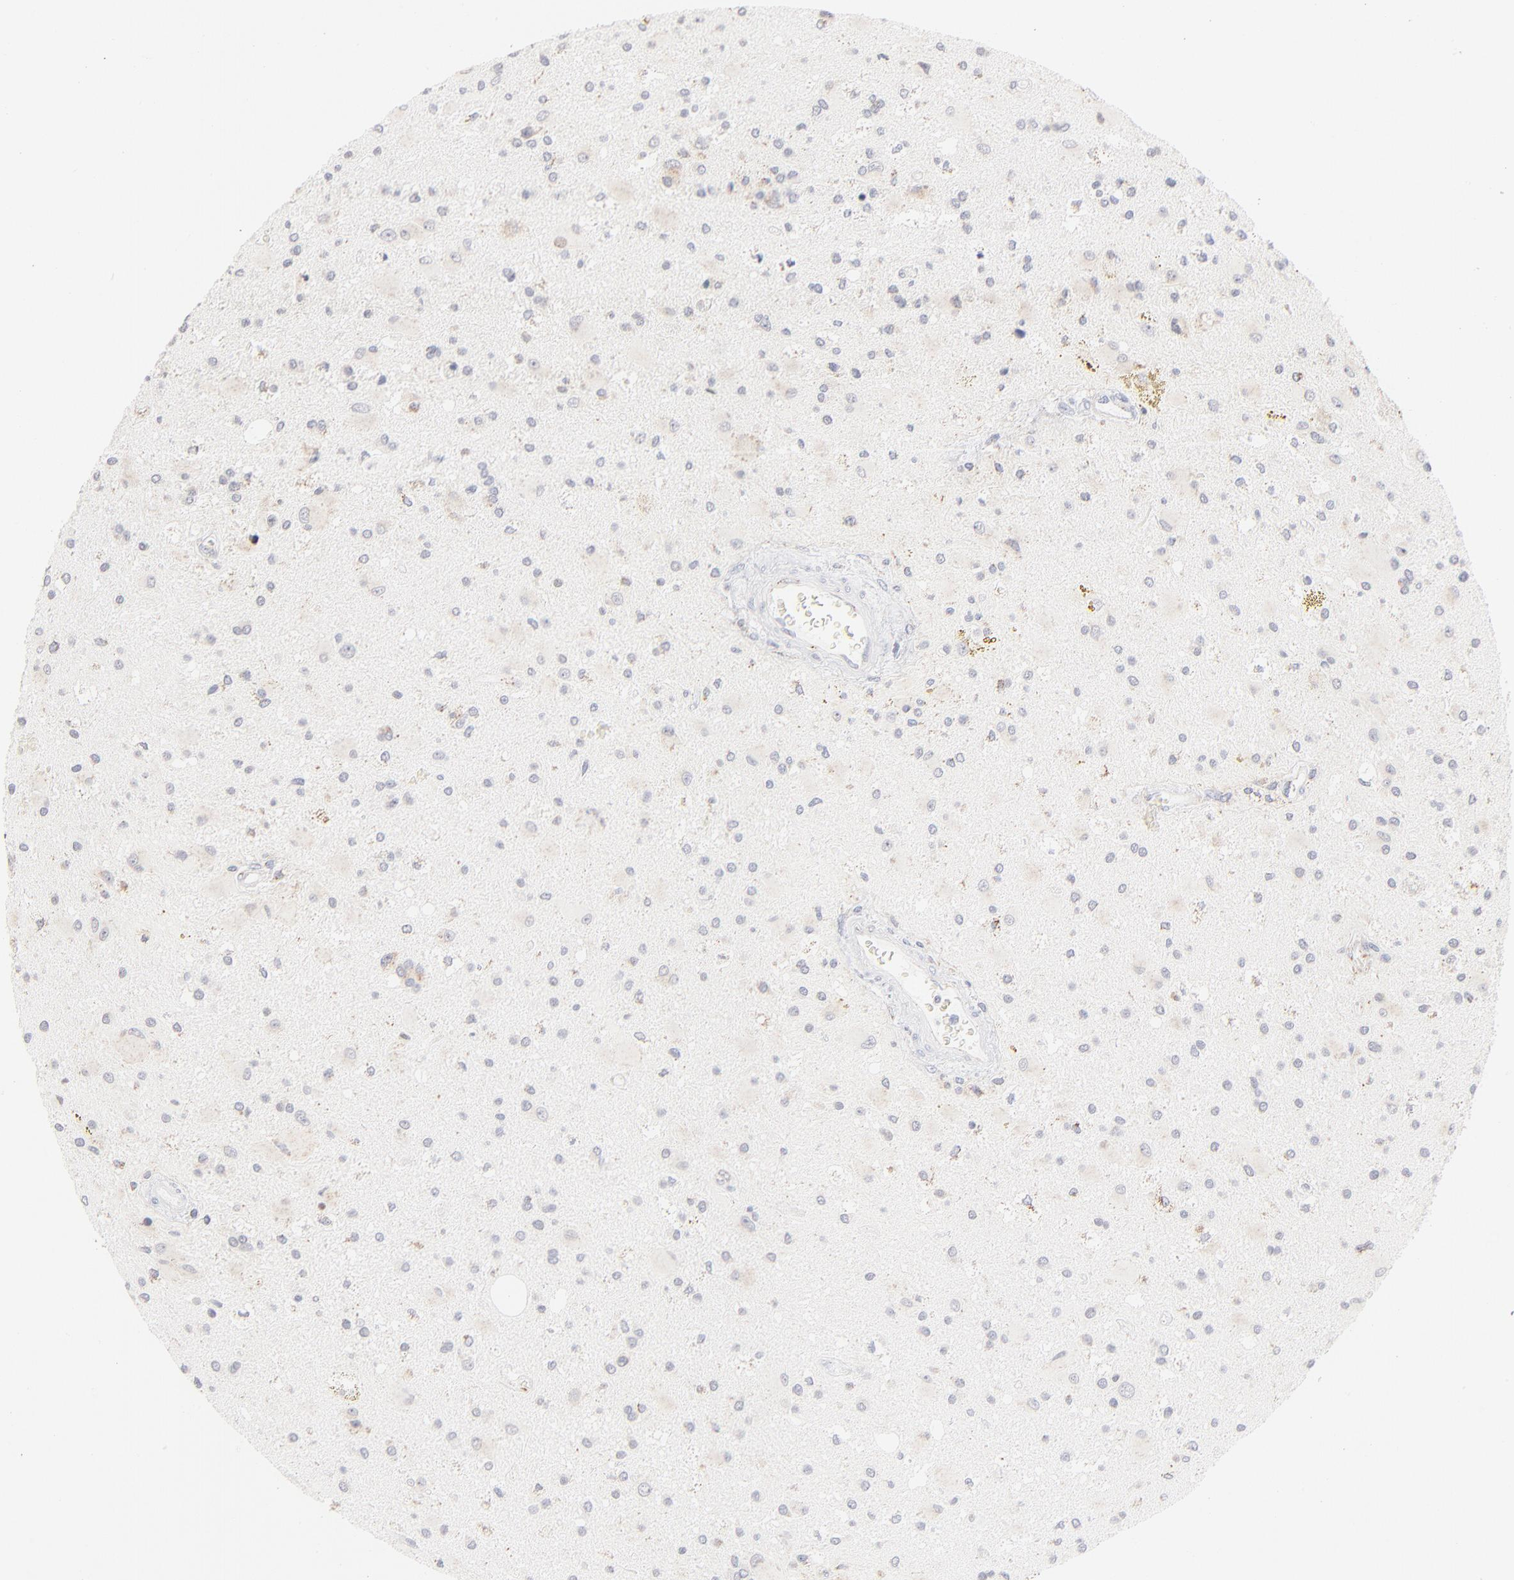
{"staining": {"intensity": "moderate", "quantity": "<25%", "location": "cytoplasmic/membranous"}, "tissue": "glioma", "cell_type": "Tumor cells", "image_type": "cancer", "snomed": [{"axis": "morphology", "description": "Glioma, malignant, Low grade"}, {"axis": "topography", "description": "Brain"}], "caption": "Malignant low-grade glioma stained for a protein (brown) shows moderate cytoplasmic/membranous positive staining in about <25% of tumor cells.", "gene": "MRPL58", "patient": {"sex": "male", "age": 58}}